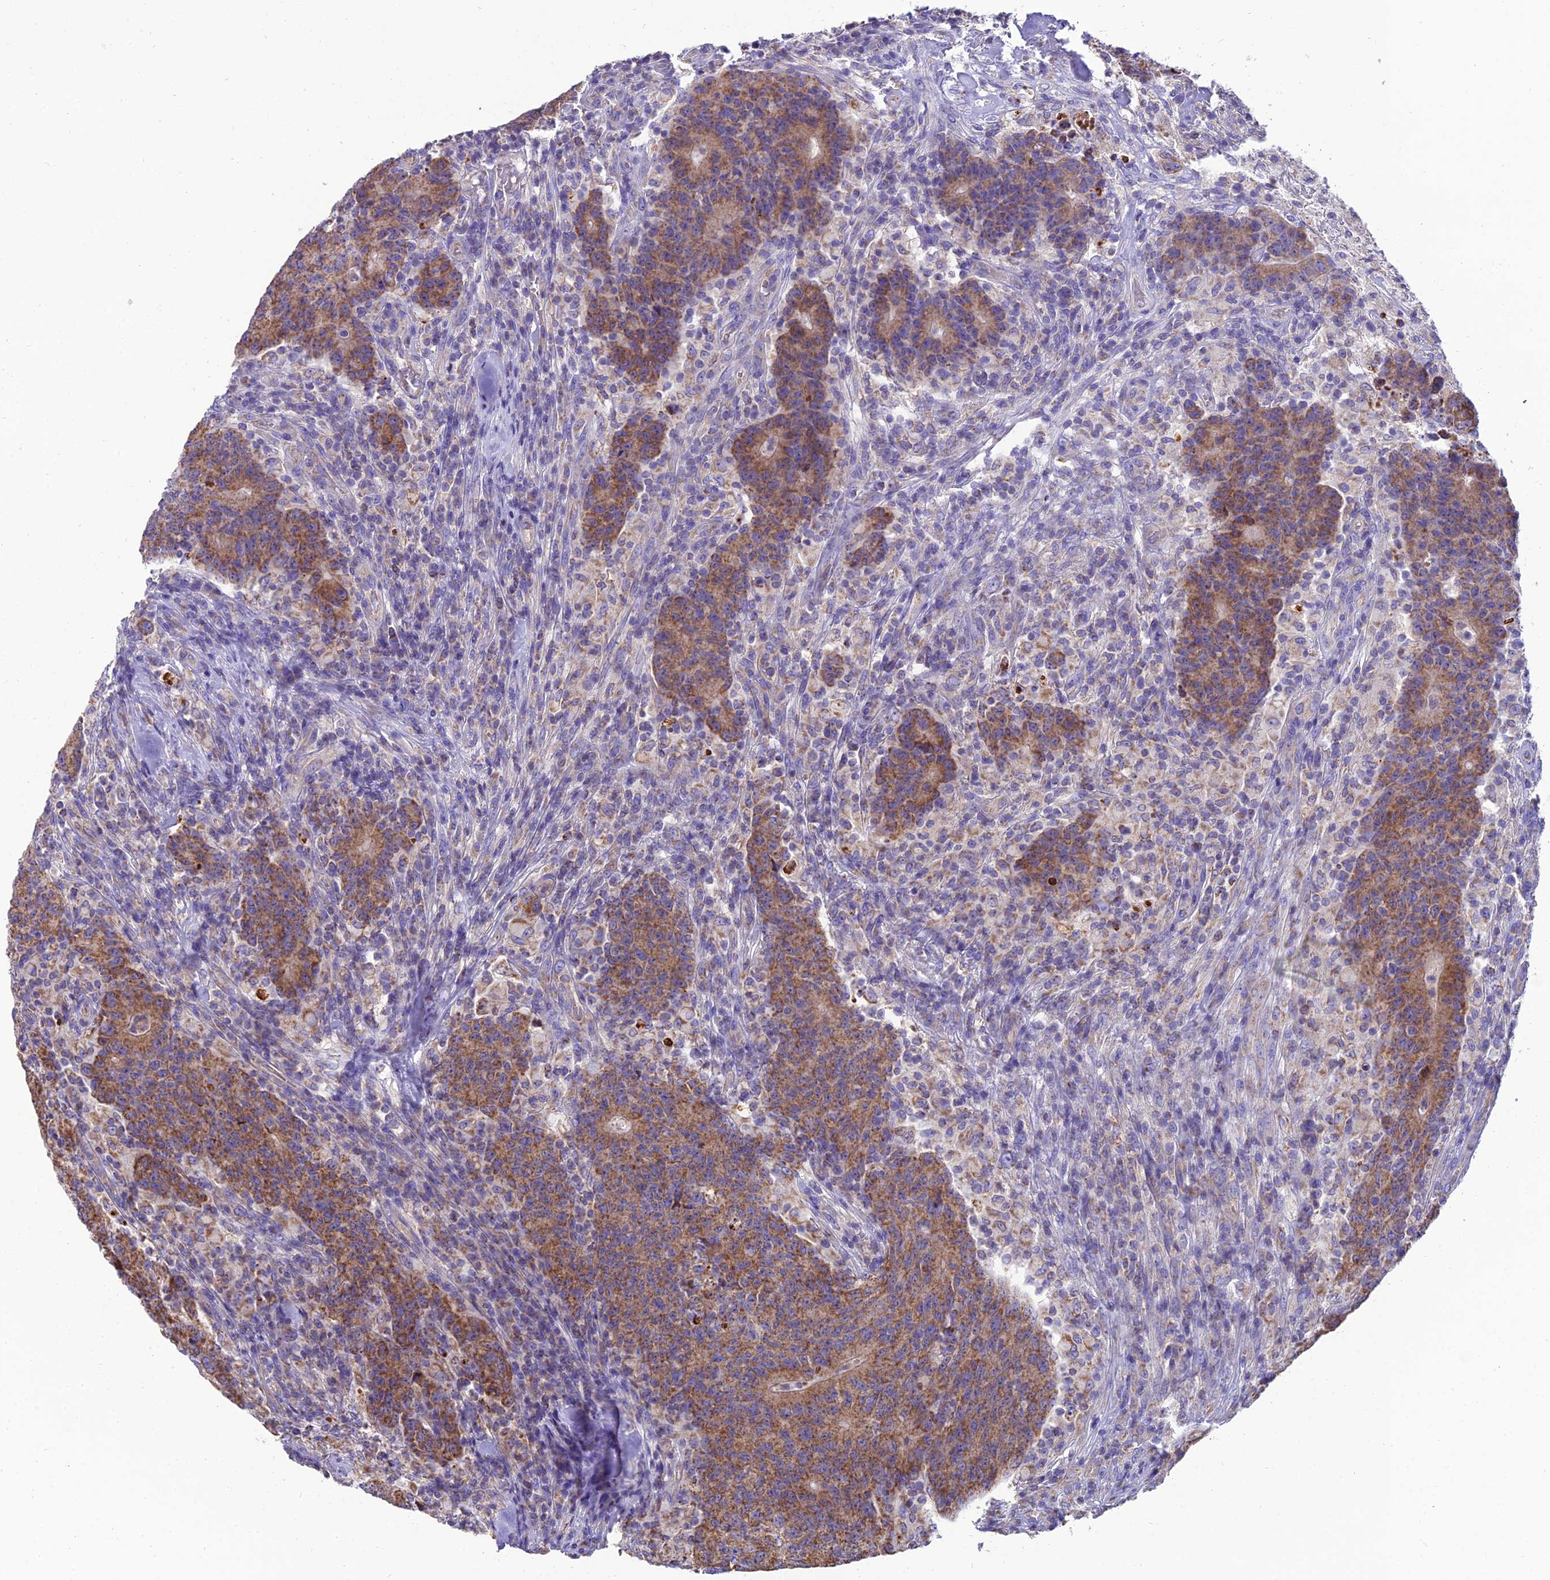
{"staining": {"intensity": "moderate", "quantity": ">75%", "location": "cytoplasmic/membranous"}, "tissue": "colorectal cancer", "cell_type": "Tumor cells", "image_type": "cancer", "snomed": [{"axis": "morphology", "description": "Adenocarcinoma, NOS"}, {"axis": "topography", "description": "Colon"}], "caption": "IHC of colorectal adenocarcinoma demonstrates medium levels of moderate cytoplasmic/membranous expression in approximately >75% of tumor cells.", "gene": "GPD1", "patient": {"sex": "female", "age": 75}}